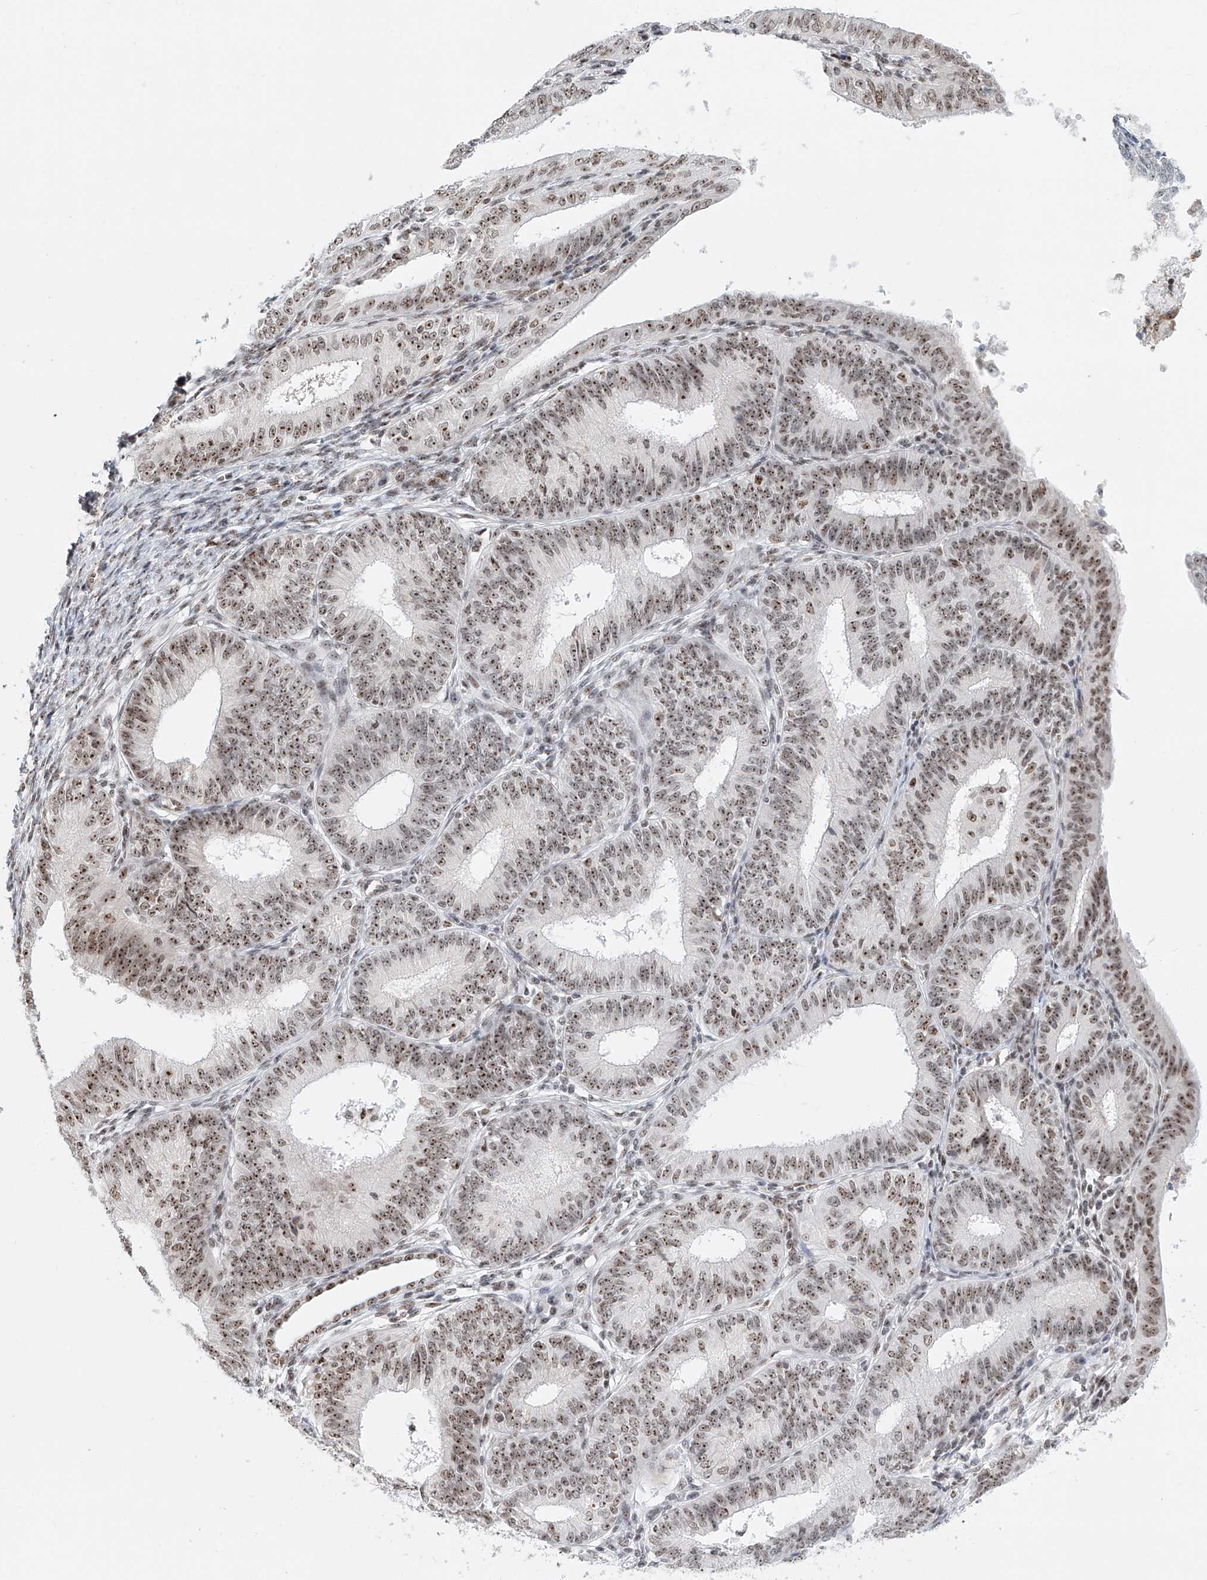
{"staining": {"intensity": "moderate", "quantity": ">75%", "location": "nuclear"}, "tissue": "endometrial cancer", "cell_type": "Tumor cells", "image_type": "cancer", "snomed": [{"axis": "morphology", "description": "Adenocarcinoma, NOS"}, {"axis": "topography", "description": "Endometrium"}], "caption": "Endometrial cancer (adenocarcinoma) stained for a protein (brown) shows moderate nuclear positive positivity in about >75% of tumor cells.", "gene": "PRUNE2", "patient": {"sex": "female", "age": 51}}